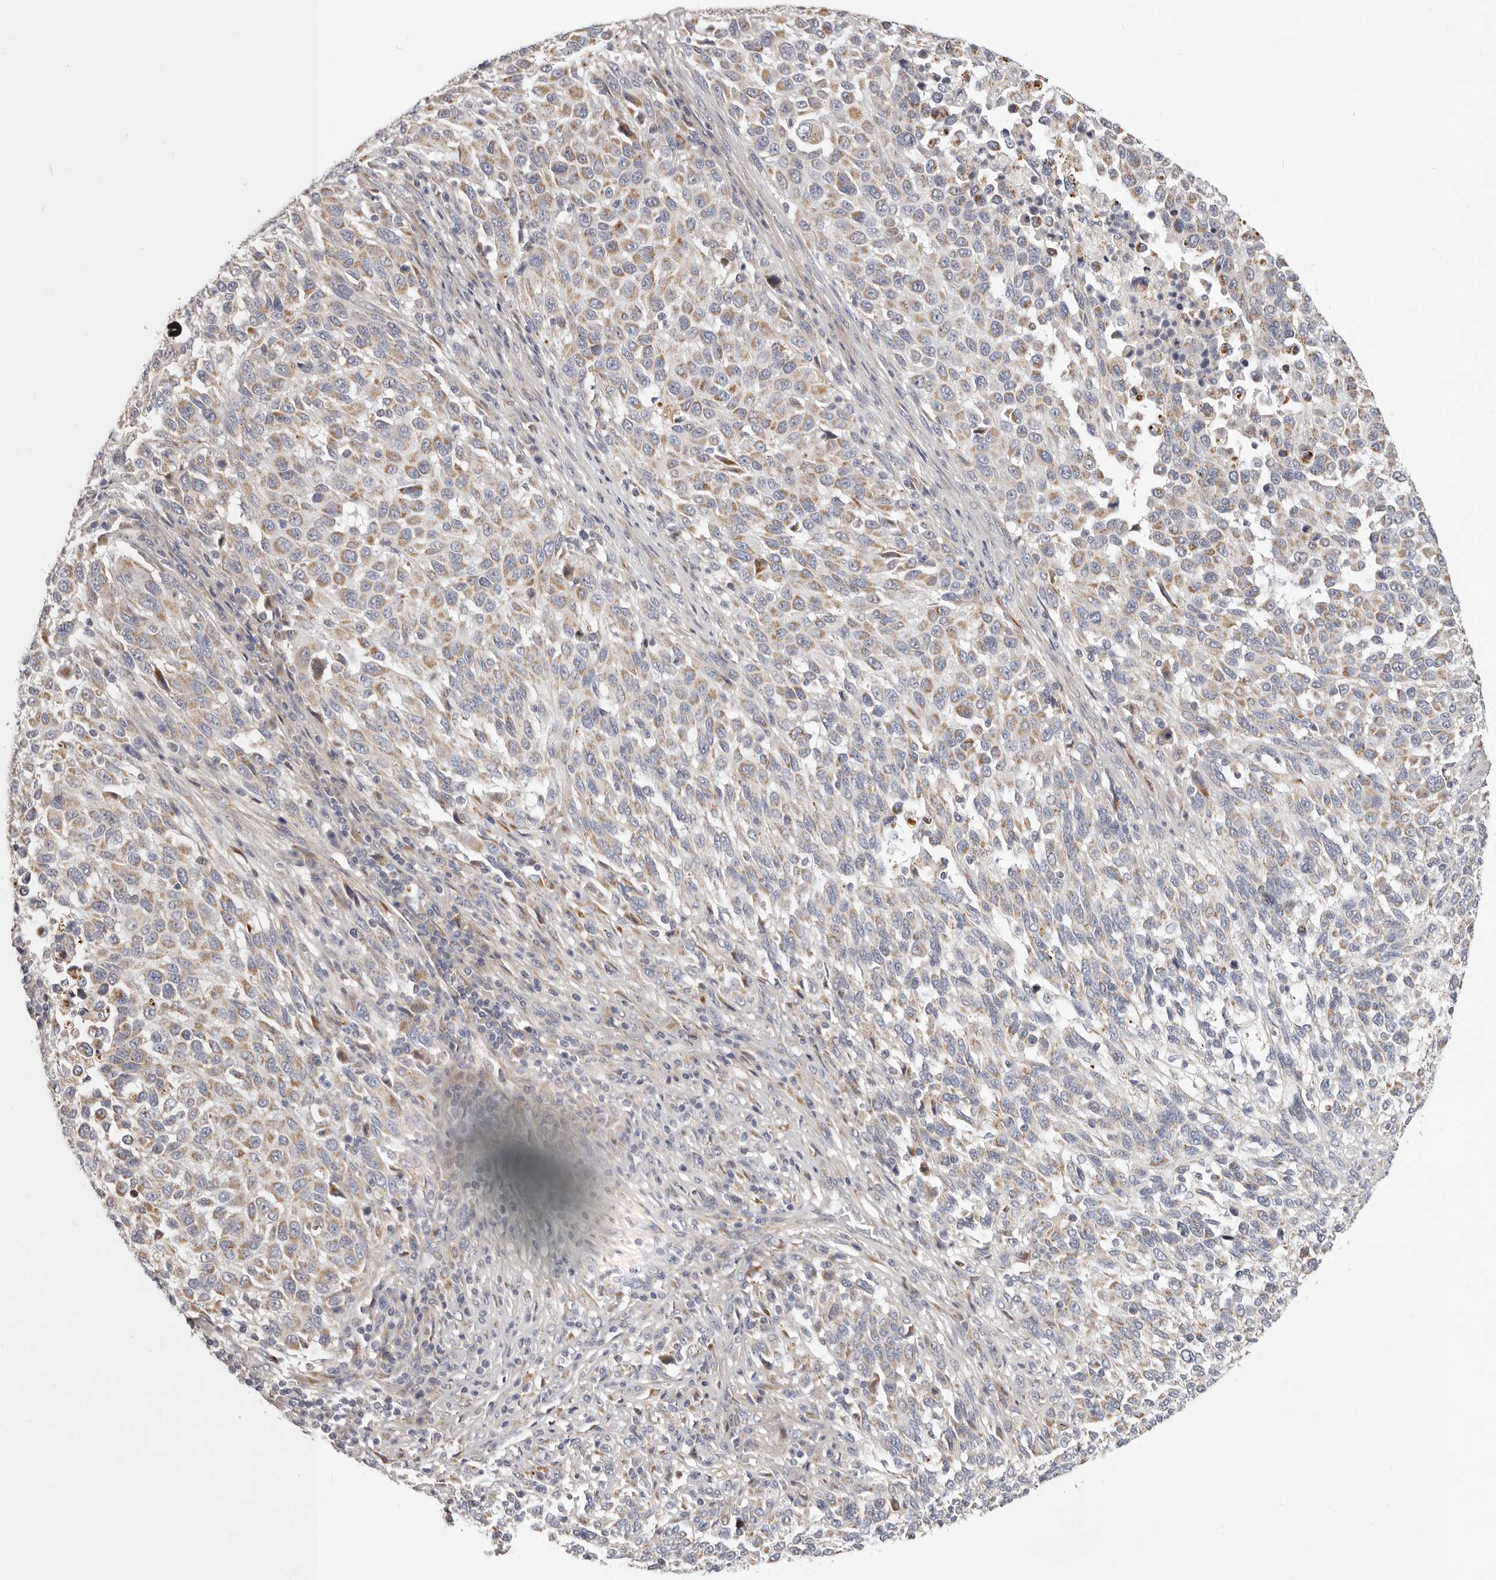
{"staining": {"intensity": "weak", "quantity": "<25%", "location": "cytoplasmic/membranous"}, "tissue": "melanoma", "cell_type": "Tumor cells", "image_type": "cancer", "snomed": [{"axis": "morphology", "description": "Malignant melanoma, Metastatic site"}, {"axis": "topography", "description": "Lymph node"}], "caption": "Malignant melanoma (metastatic site) was stained to show a protein in brown. There is no significant expression in tumor cells. (DAB (3,3'-diaminobenzidine) IHC, high magnification).", "gene": "MRPS10", "patient": {"sex": "male", "age": 61}}